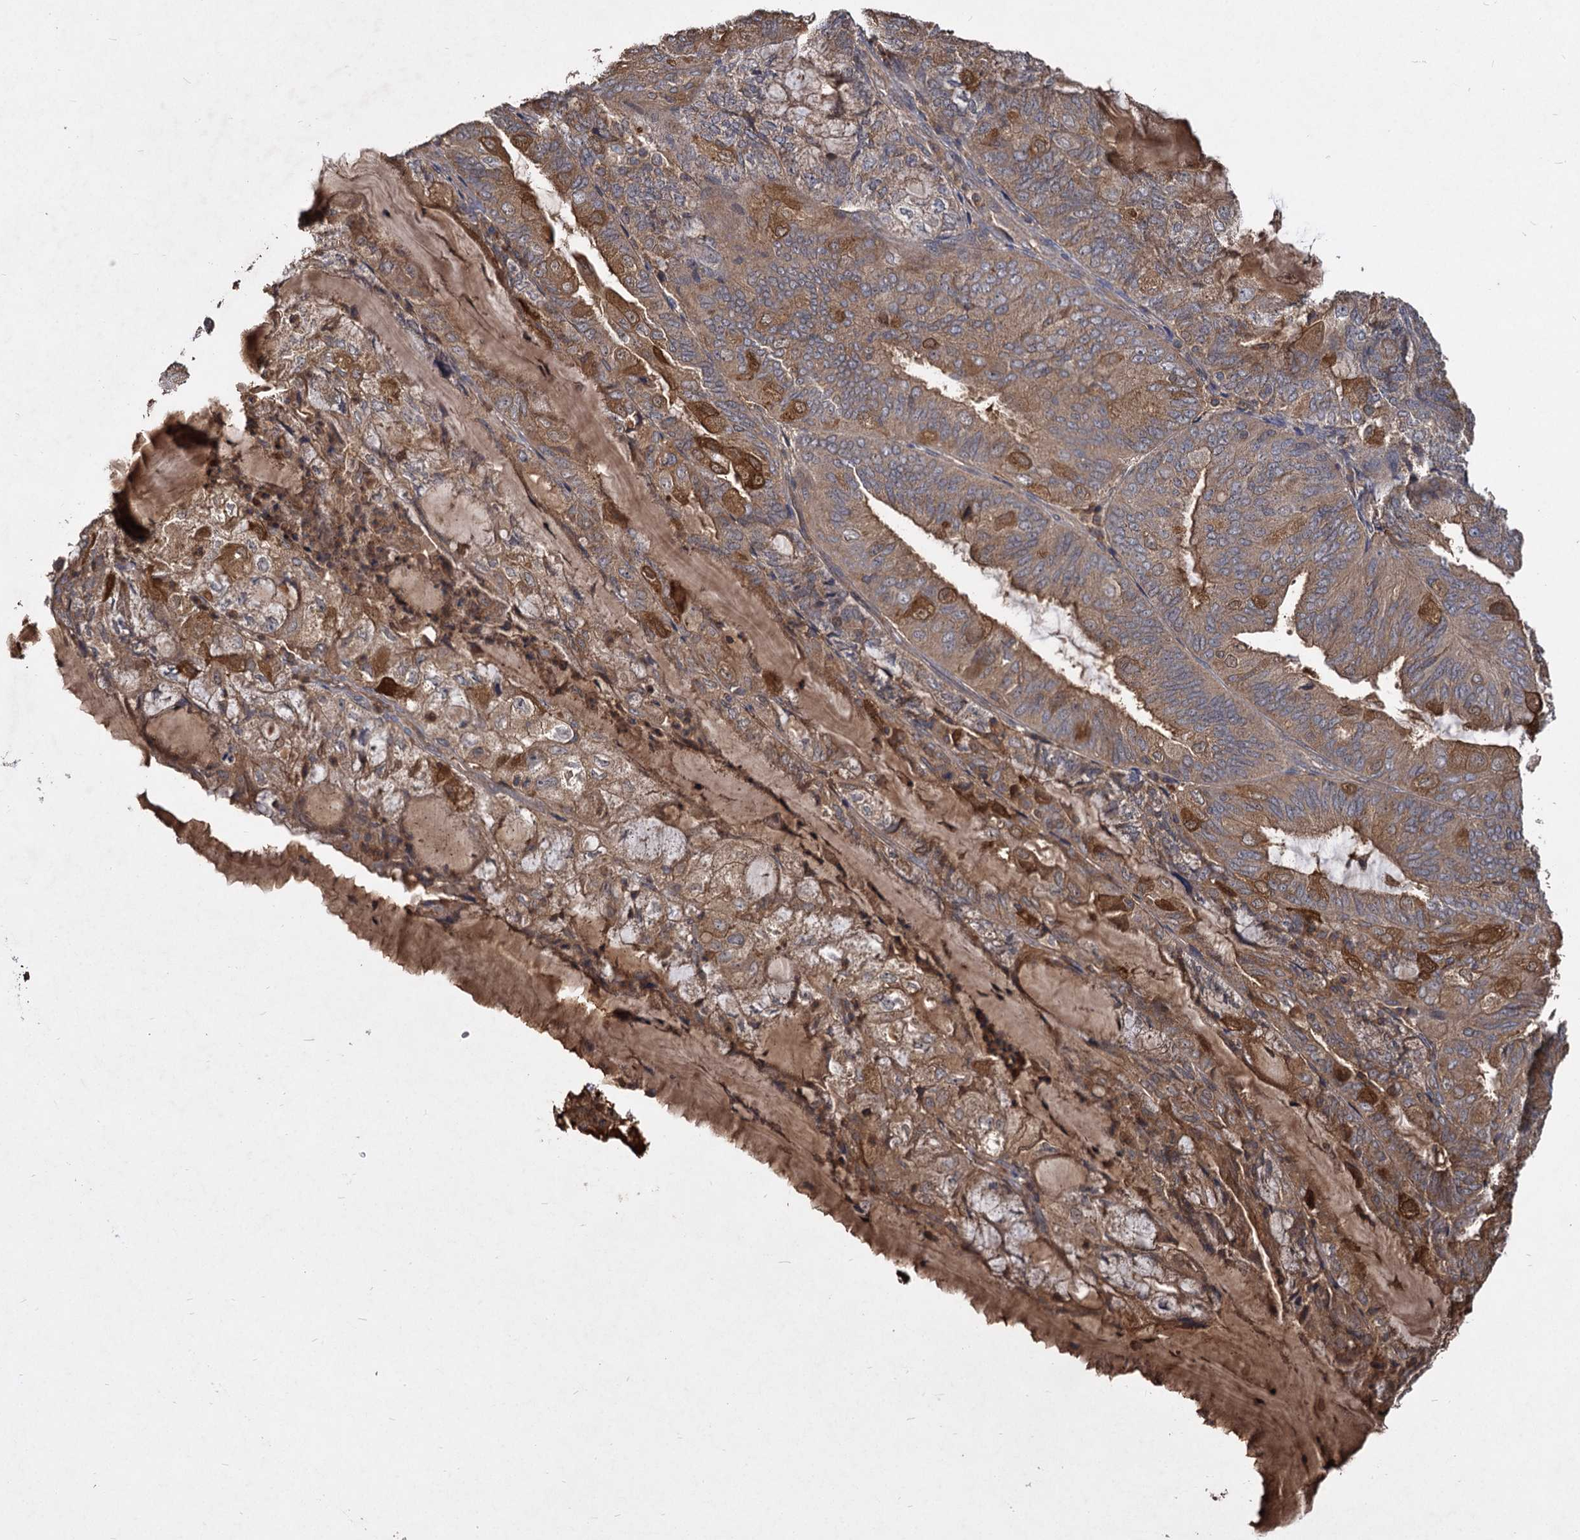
{"staining": {"intensity": "moderate", "quantity": ">75%", "location": "cytoplasmic/membranous"}, "tissue": "endometrial cancer", "cell_type": "Tumor cells", "image_type": "cancer", "snomed": [{"axis": "morphology", "description": "Adenocarcinoma, NOS"}, {"axis": "topography", "description": "Endometrium"}], "caption": "Immunohistochemical staining of human endometrial adenocarcinoma exhibits medium levels of moderate cytoplasmic/membranous protein positivity in approximately >75% of tumor cells.", "gene": "GCLC", "patient": {"sex": "female", "age": 81}}